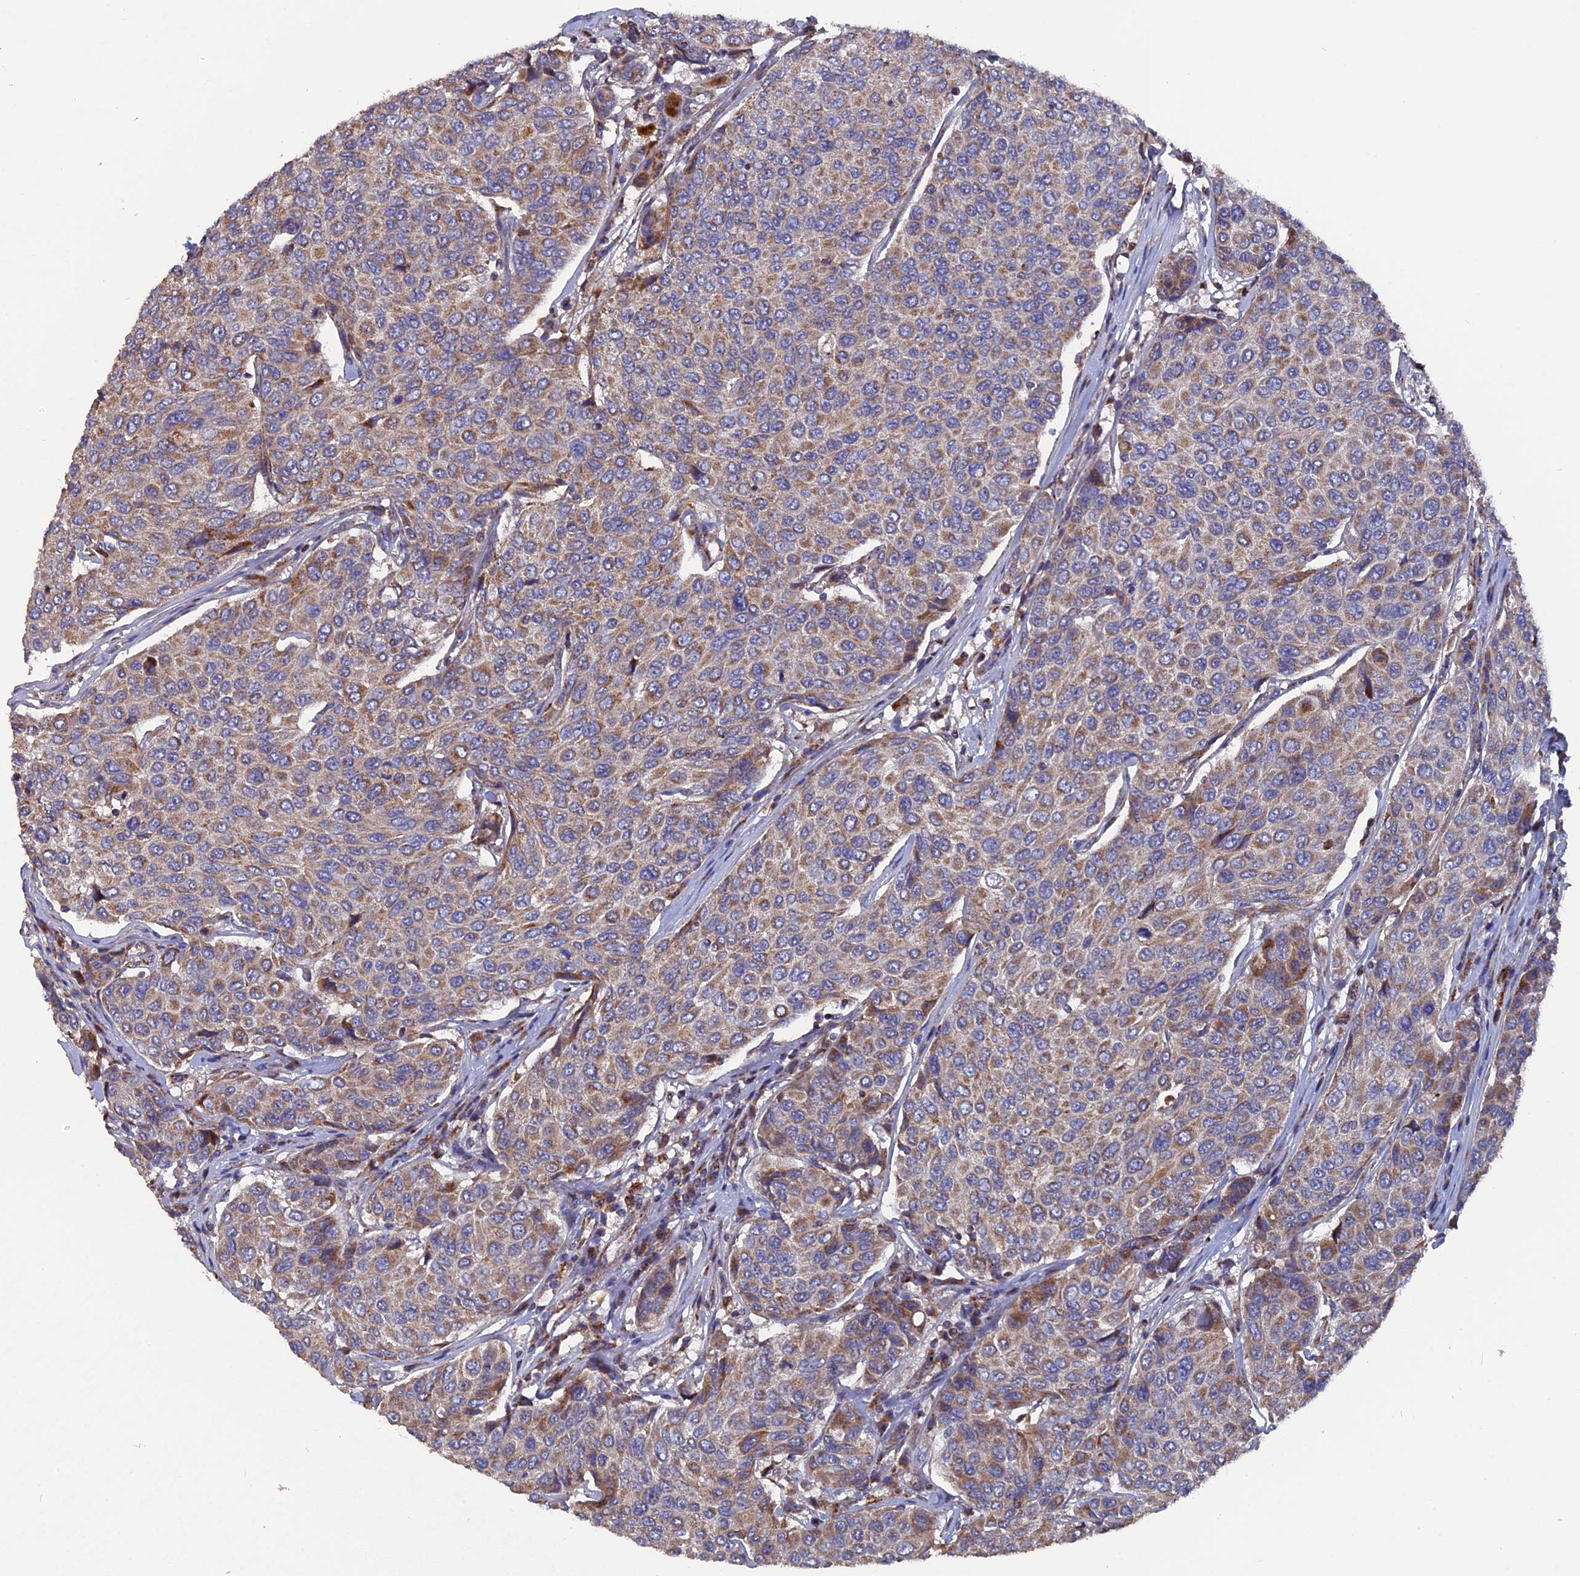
{"staining": {"intensity": "weak", "quantity": ">75%", "location": "cytoplasmic/membranous"}, "tissue": "breast cancer", "cell_type": "Tumor cells", "image_type": "cancer", "snomed": [{"axis": "morphology", "description": "Duct carcinoma"}, {"axis": "topography", "description": "Breast"}], "caption": "High-magnification brightfield microscopy of breast cancer (intraductal carcinoma) stained with DAB (3,3'-diaminobenzidine) (brown) and counterstained with hematoxylin (blue). tumor cells exhibit weak cytoplasmic/membranous positivity is identified in about>75% of cells. (Brightfield microscopy of DAB IHC at high magnification).", "gene": "TGFA", "patient": {"sex": "female", "age": 55}}